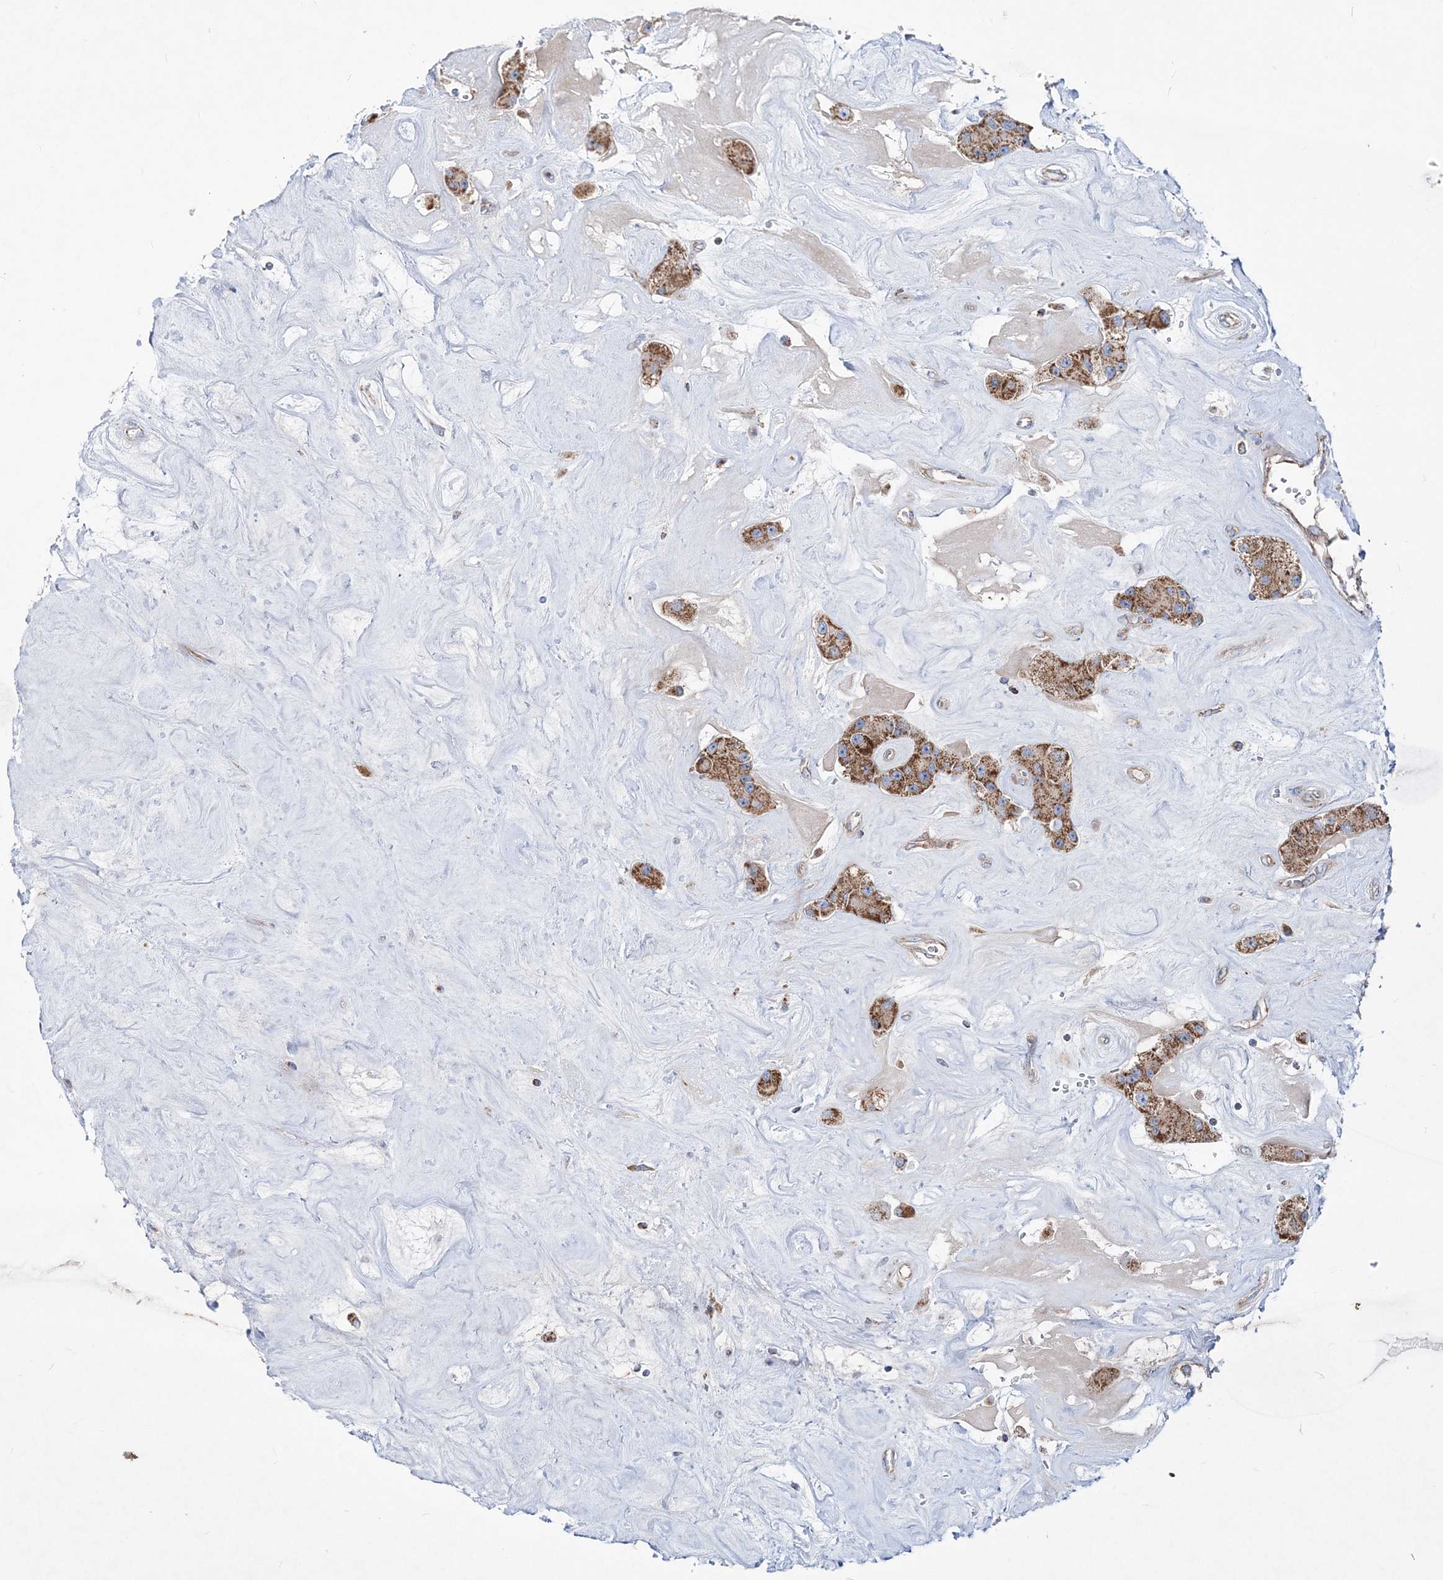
{"staining": {"intensity": "moderate", "quantity": ">75%", "location": "cytoplasmic/membranous"}, "tissue": "carcinoid", "cell_type": "Tumor cells", "image_type": "cancer", "snomed": [{"axis": "morphology", "description": "Carcinoid, malignant, NOS"}, {"axis": "topography", "description": "Pancreas"}], "caption": "The micrograph exhibits a brown stain indicating the presence of a protein in the cytoplasmic/membranous of tumor cells in malignant carcinoid.", "gene": "NGLY1", "patient": {"sex": "male", "age": 41}}